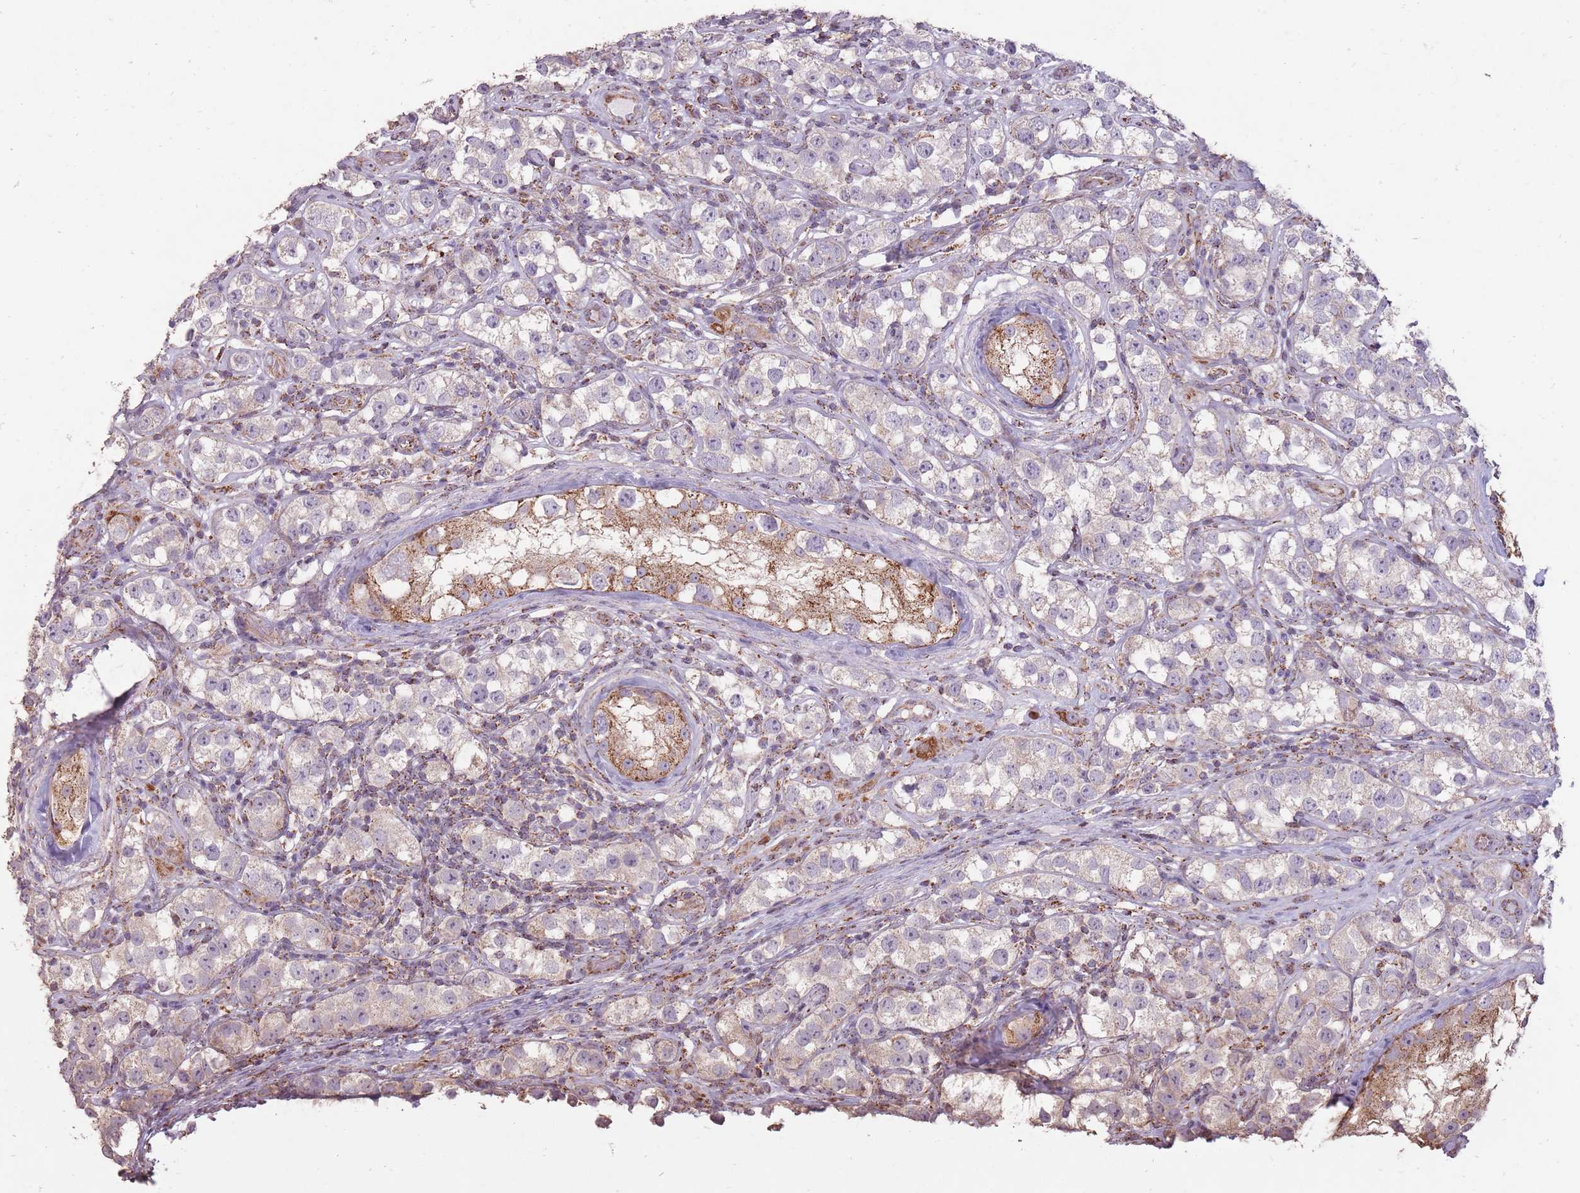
{"staining": {"intensity": "negative", "quantity": "none", "location": "none"}, "tissue": "testis cancer", "cell_type": "Tumor cells", "image_type": "cancer", "snomed": [{"axis": "morphology", "description": "Seminoma, NOS"}, {"axis": "topography", "description": "Testis"}], "caption": "IHC micrograph of neoplastic tissue: human testis cancer stained with DAB (3,3'-diaminobenzidine) displays no significant protein staining in tumor cells.", "gene": "CNOT8", "patient": {"sex": "male", "age": 28}}